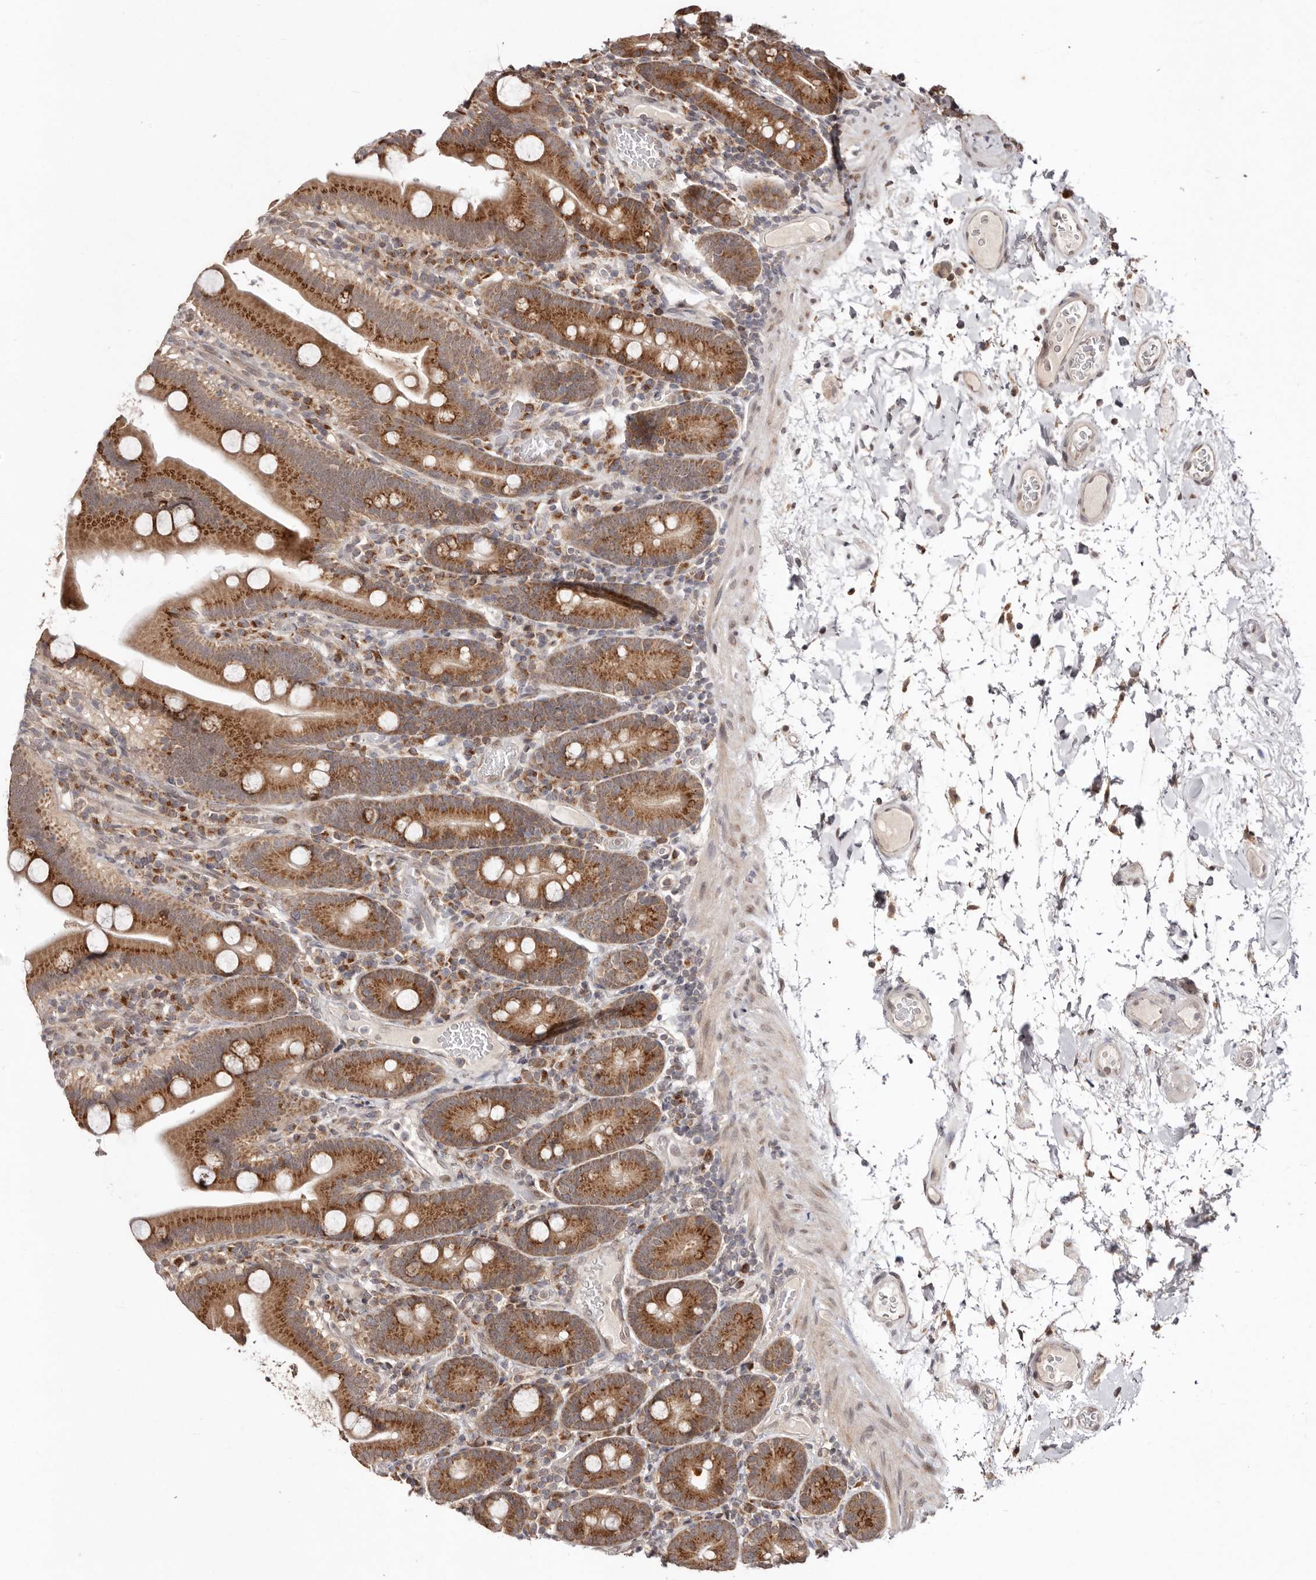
{"staining": {"intensity": "strong", "quantity": ">75%", "location": "cytoplasmic/membranous"}, "tissue": "duodenum", "cell_type": "Glandular cells", "image_type": "normal", "snomed": [{"axis": "morphology", "description": "Normal tissue, NOS"}, {"axis": "topography", "description": "Duodenum"}], "caption": "Protein staining of benign duodenum displays strong cytoplasmic/membranous positivity in about >75% of glandular cells. (Stains: DAB (3,3'-diaminobenzidine) in brown, nuclei in blue, Microscopy: brightfield microscopy at high magnification).", "gene": "EGR3", "patient": {"sex": "male", "age": 55}}